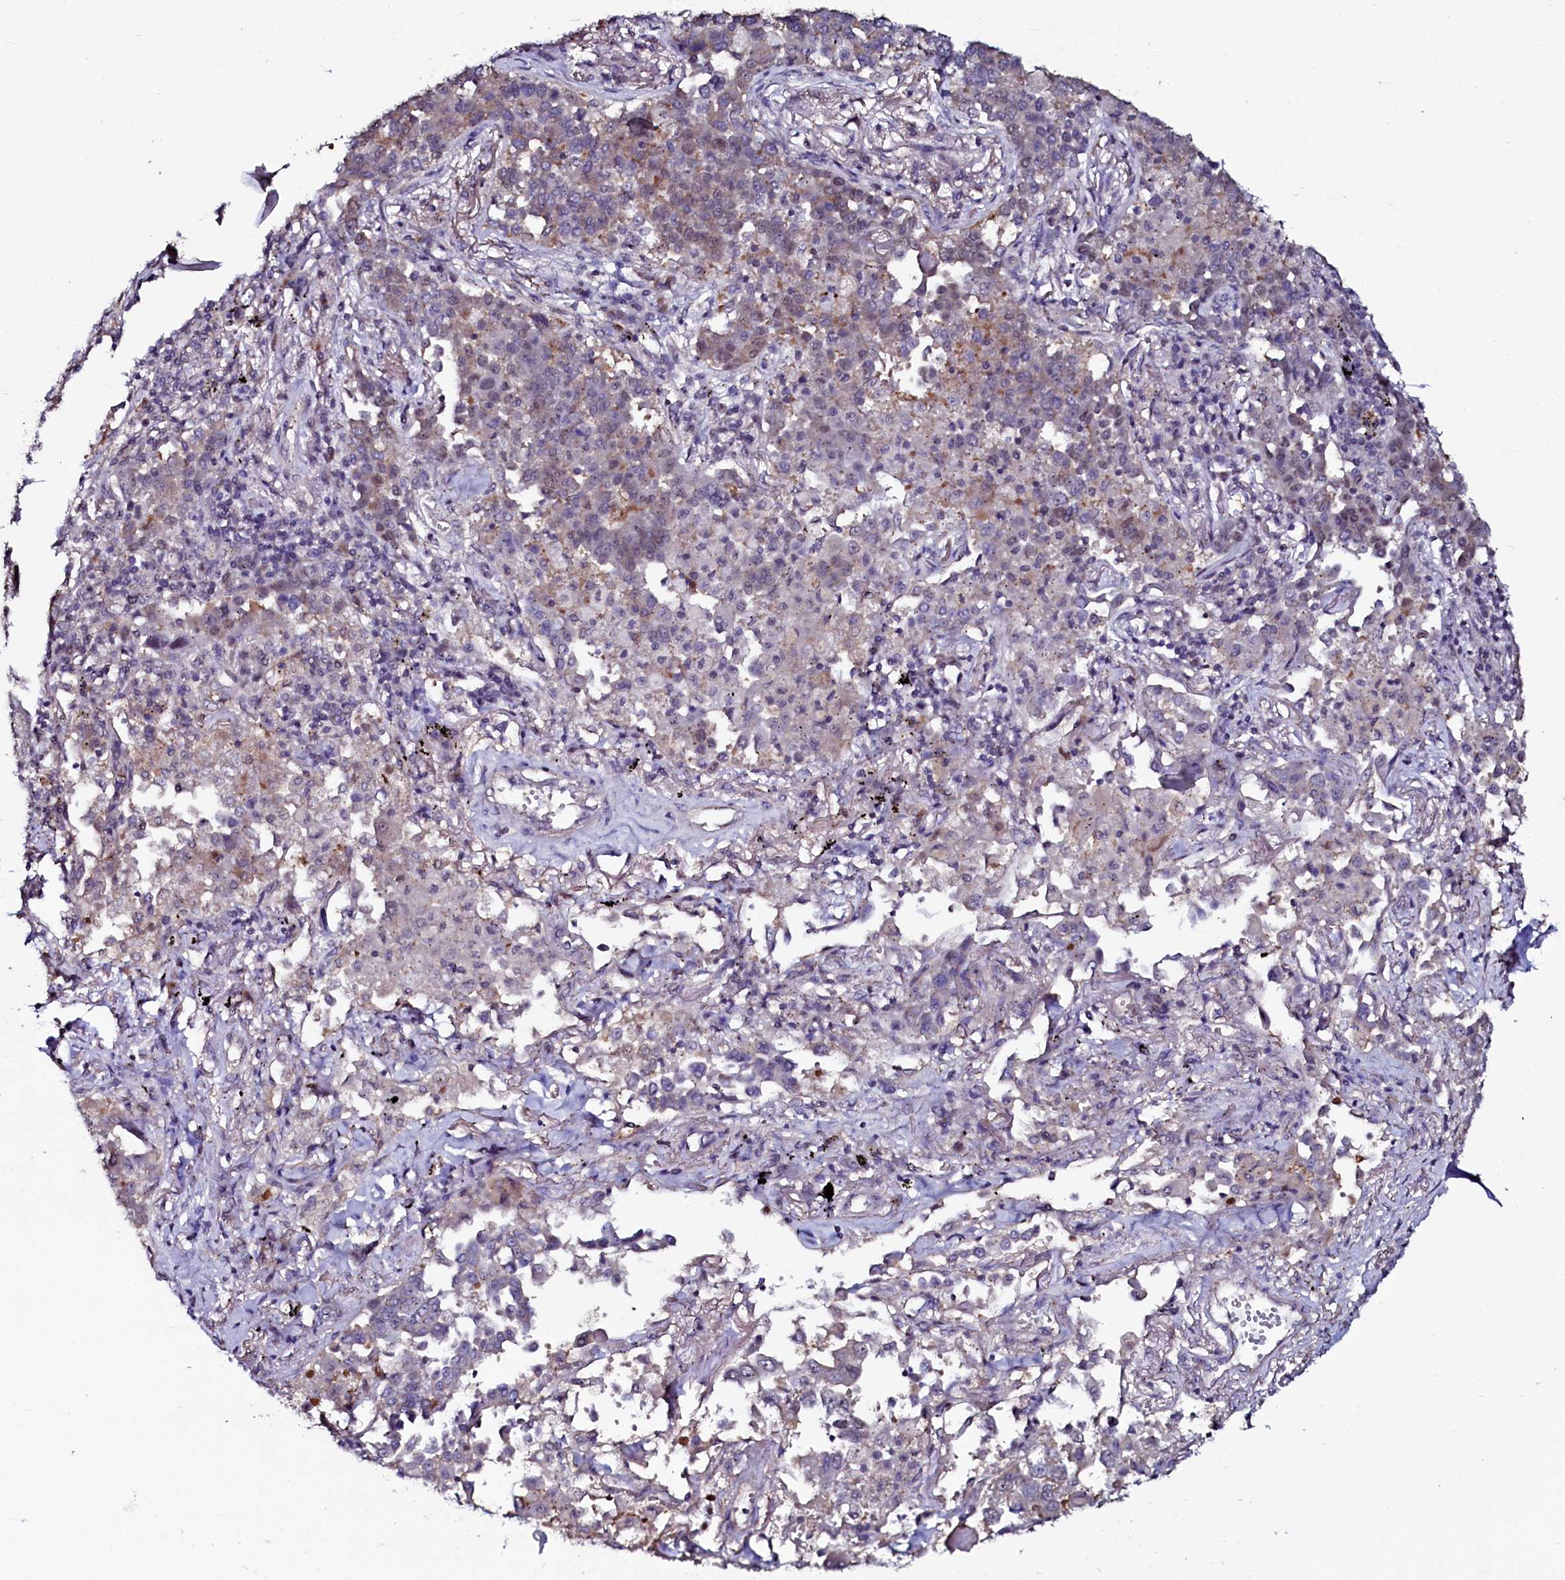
{"staining": {"intensity": "weak", "quantity": "<25%", "location": "cytoplasmic/membranous"}, "tissue": "lung cancer", "cell_type": "Tumor cells", "image_type": "cancer", "snomed": [{"axis": "morphology", "description": "Adenocarcinoma, NOS"}, {"axis": "topography", "description": "Lung"}], "caption": "DAB (3,3'-diaminobenzidine) immunohistochemical staining of lung cancer (adenocarcinoma) exhibits no significant expression in tumor cells. (DAB immunohistochemistry, high magnification).", "gene": "USPL1", "patient": {"sex": "male", "age": 67}}